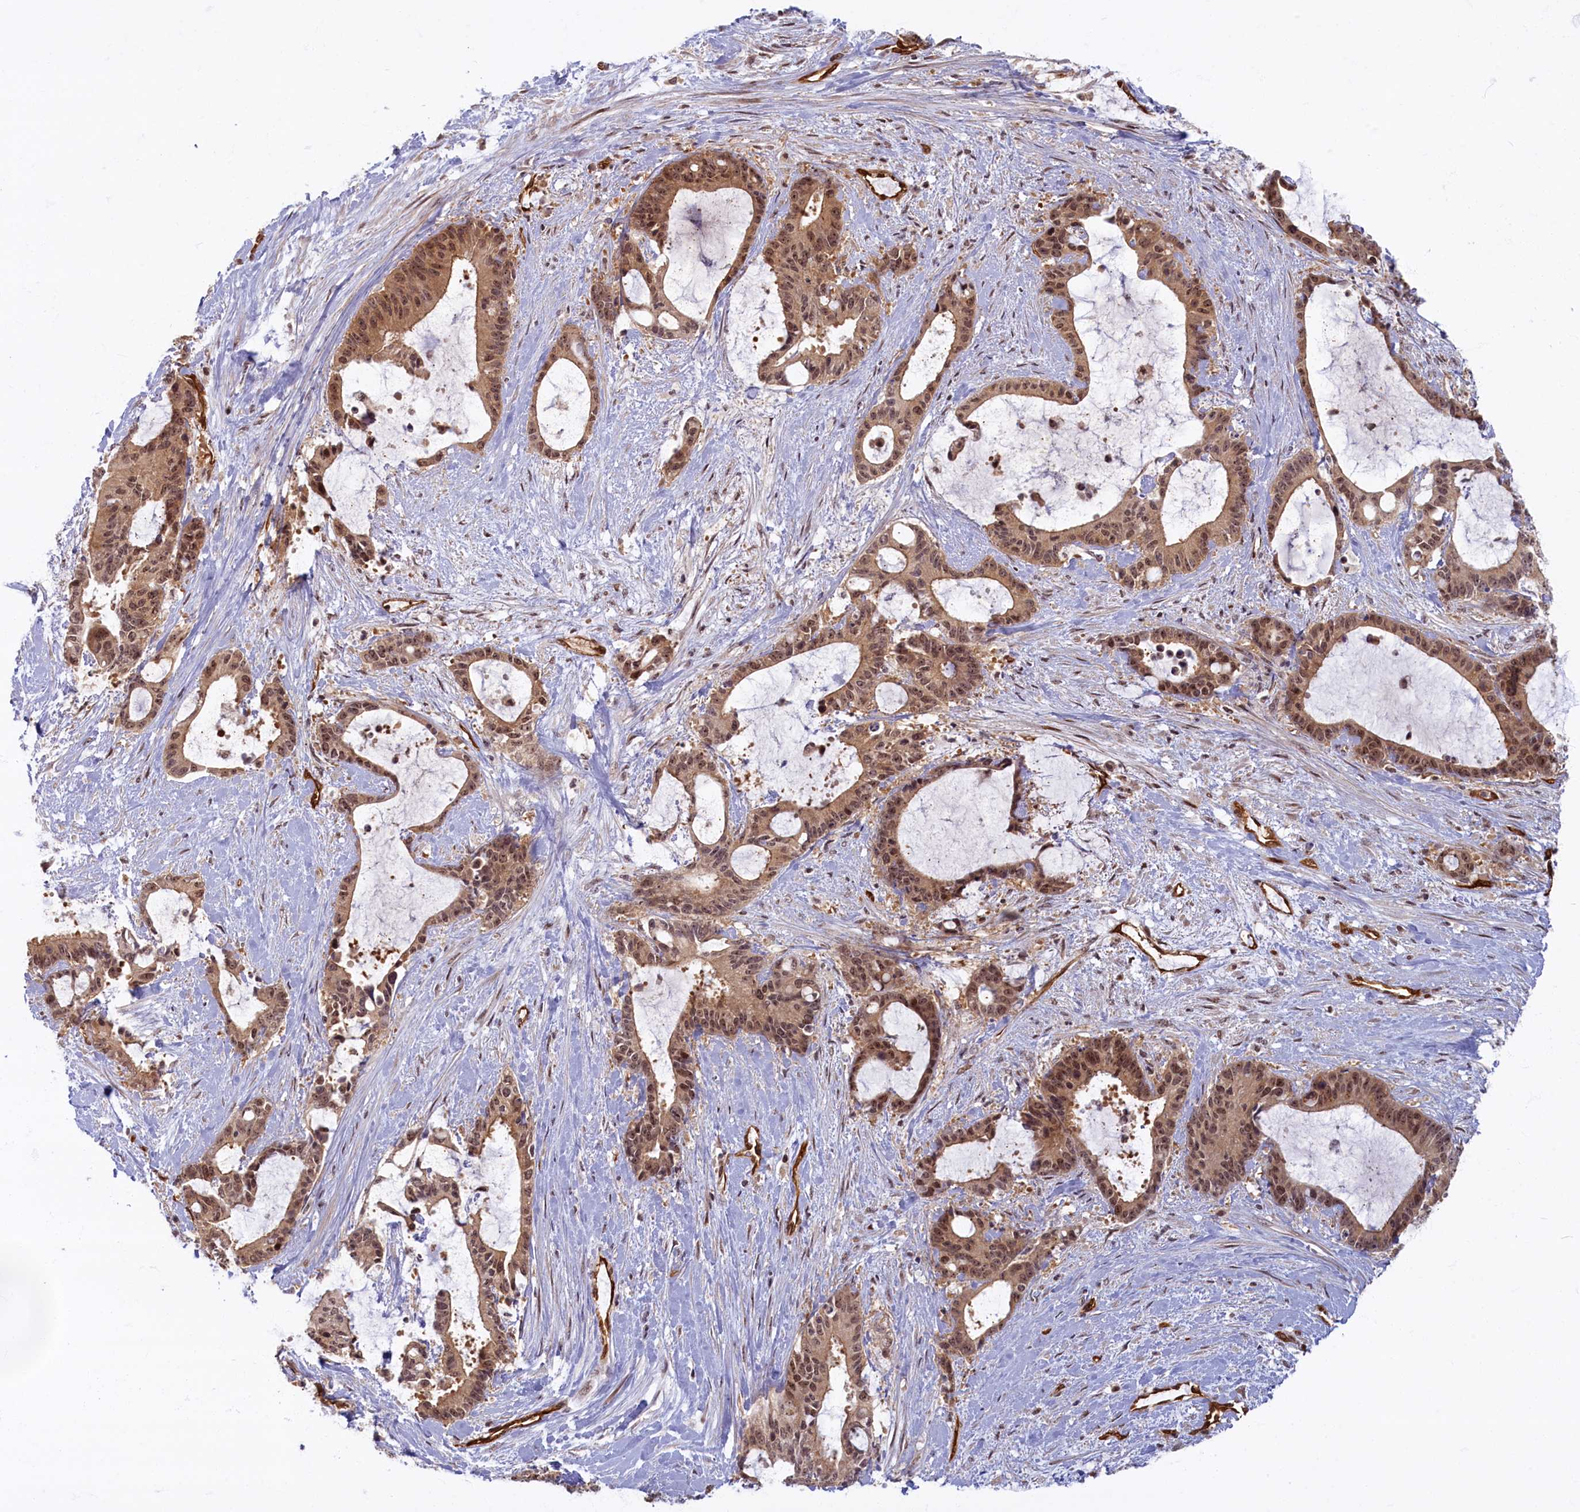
{"staining": {"intensity": "moderate", "quantity": ">75%", "location": "cytoplasmic/membranous,nuclear"}, "tissue": "liver cancer", "cell_type": "Tumor cells", "image_type": "cancer", "snomed": [{"axis": "morphology", "description": "Normal tissue, NOS"}, {"axis": "morphology", "description": "Cholangiocarcinoma"}, {"axis": "topography", "description": "Liver"}, {"axis": "topography", "description": "Peripheral nerve tissue"}], "caption": "Immunohistochemistry photomicrograph of neoplastic tissue: liver cholangiocarcinoma stained using immunohistochemistry exhibits medium levels of moderate protein expression localized specifically in the cytoplasmic/membranous and nuclear of tumor cells, appearing as a cytoplasmic/membranous and nuclear brown color.", "gene": "SNRK", "patient": {"sex": "female", "age": 73}}